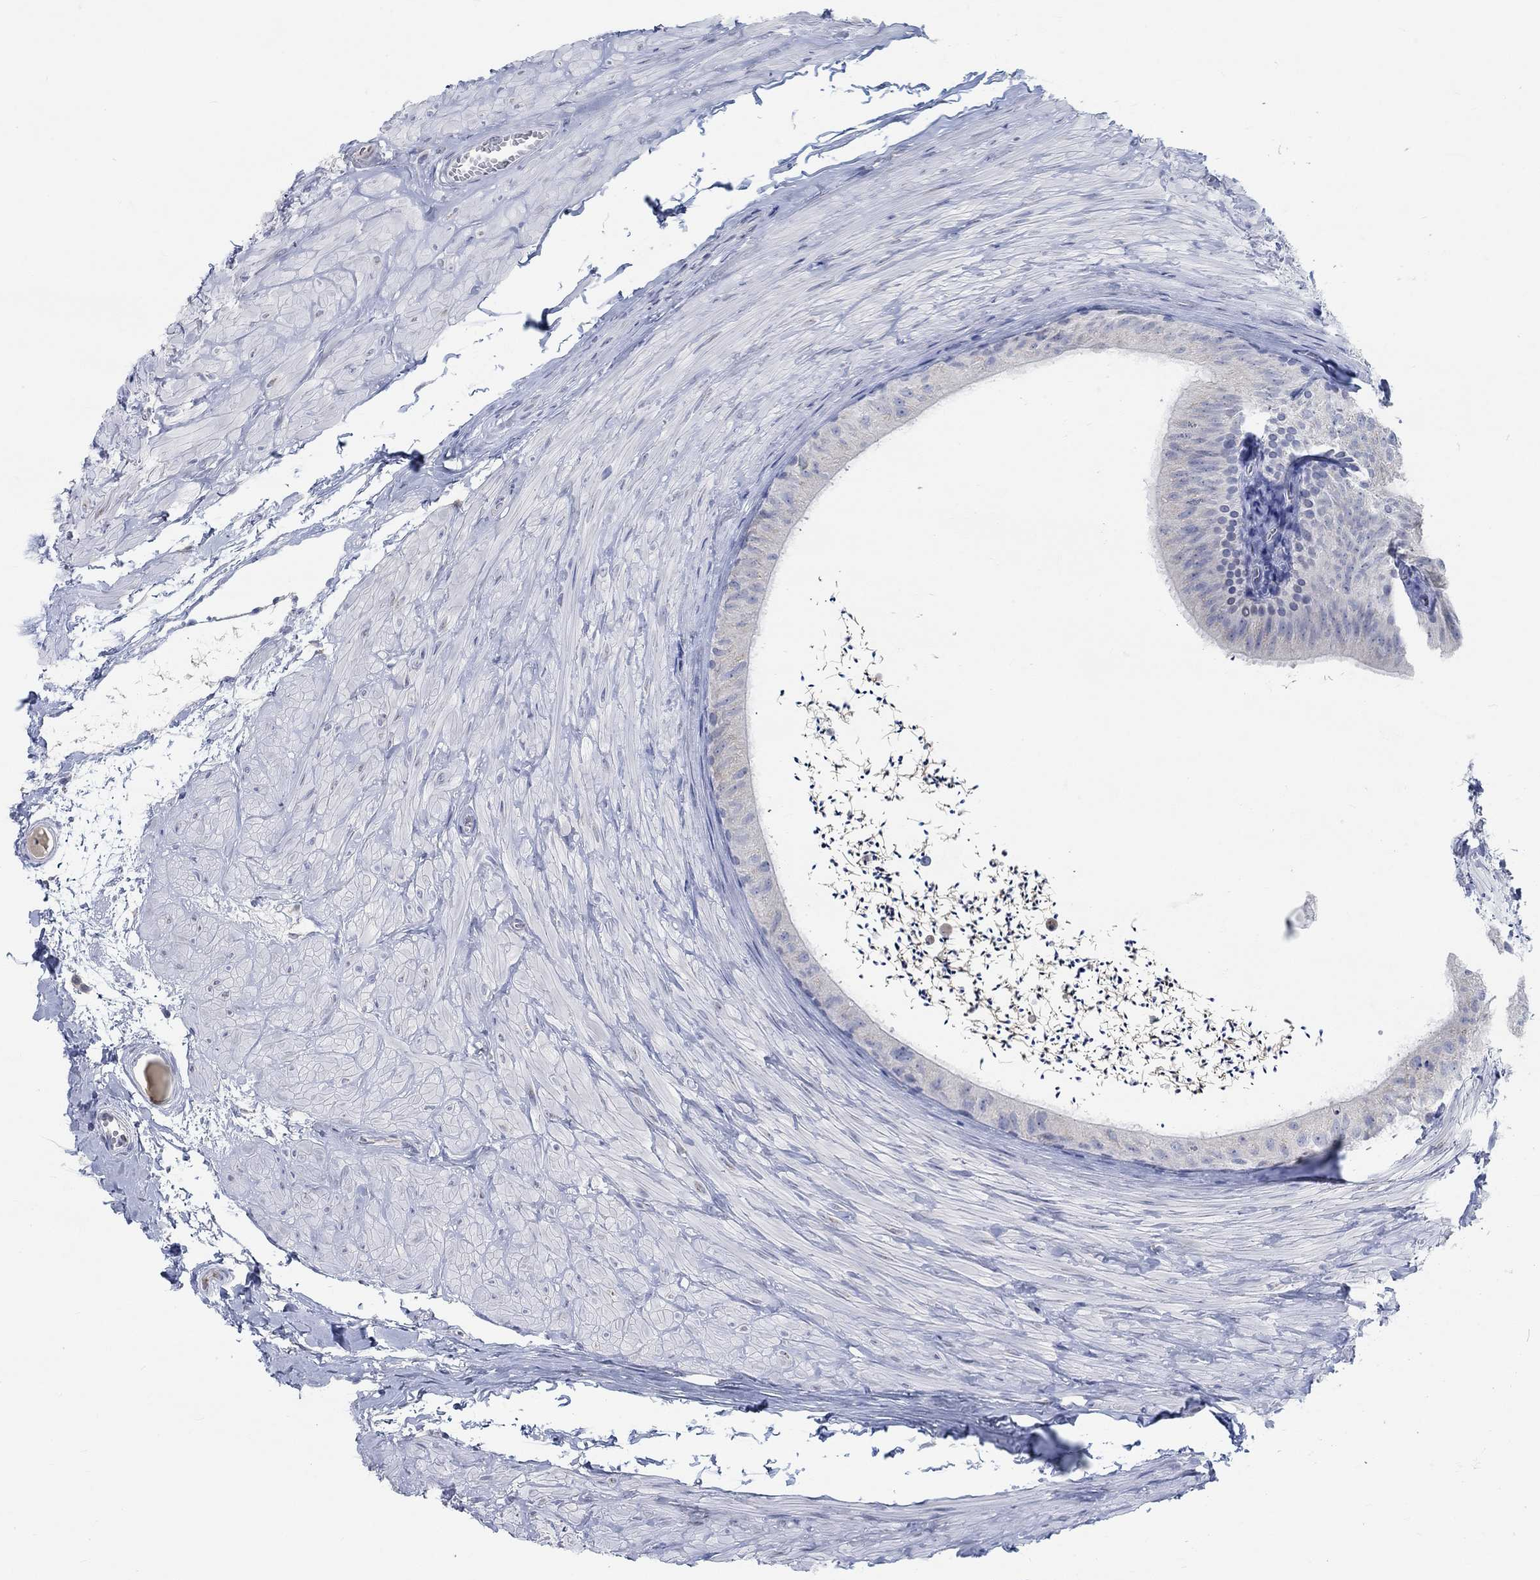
{"staining": {"intensity": "weak", "quantity": "<25%", "location": "cytoplasmic/membranous"}, "tissue": "epididymis", "cell_type": "Glandular cells", "image_type": "normal", "snomed": [{"axis": "morphology", "description": "Normal tissue, NOS"}, {"axis": "topography", "description": "Epididymis"}], "caption": "IHC of normal epididymis reveals no staining in glandular cells.", "gene": "TEKT4", "patient": {"sex": "male", "age": 32}}